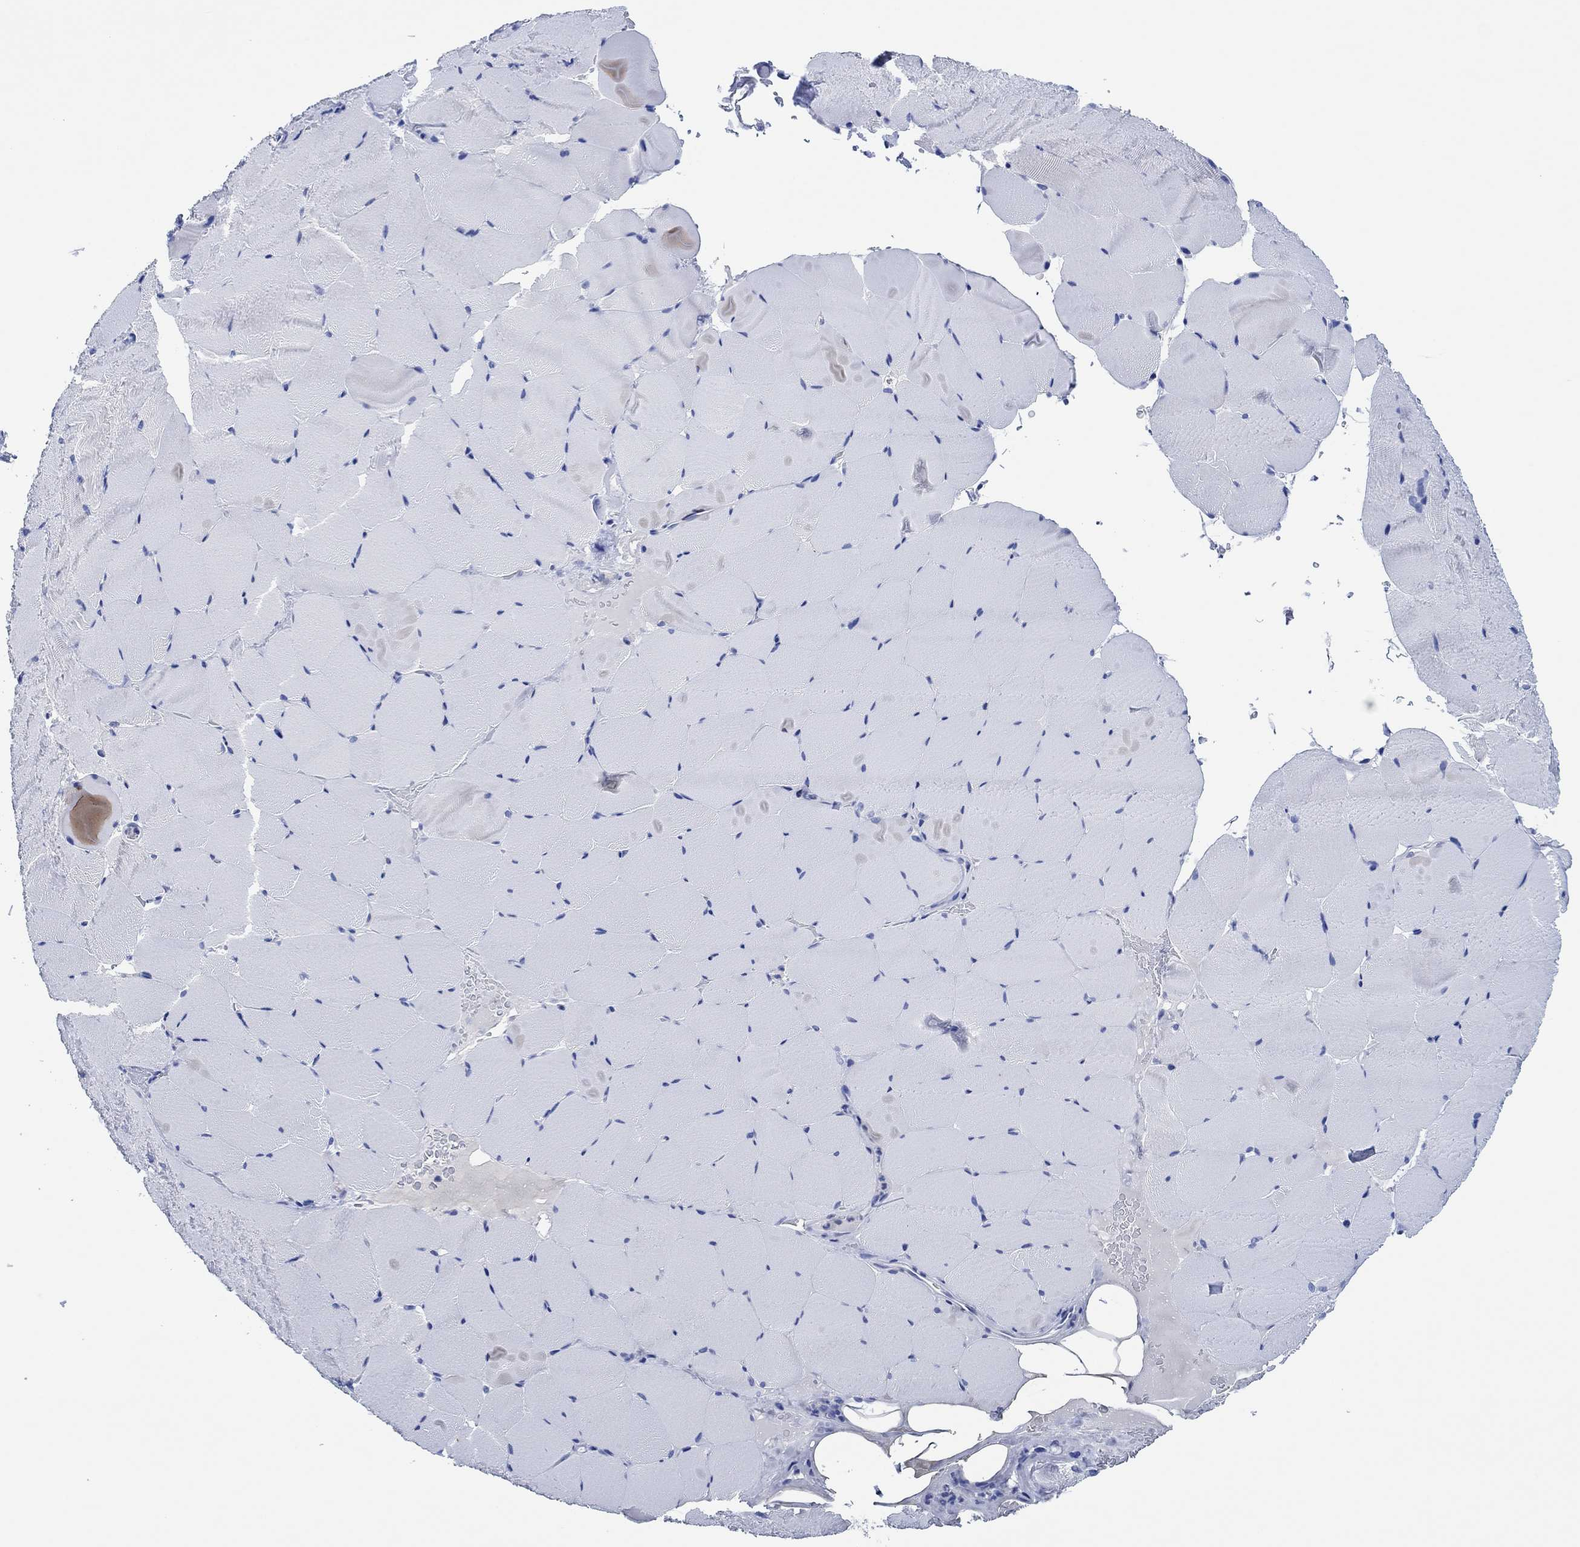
{"staining": {"intensity": "negative", "quantity": "none", "location": "none"}, "tissue": "skeletal muscle", "cell_type": "Myocytes", "image_type": "normal", "snomed": [{"axis": "morphology", "description": "Normal tissue, NOS"}, {"axis": "topography", "description": "Skeletal muscle"}], "caption": "Human skeletal muscle stained for a protein using immunohistochemistry shows no positivity in myocytes.", "gene": "CPNE6", "patient": {"sex": "female", "age": 37}}